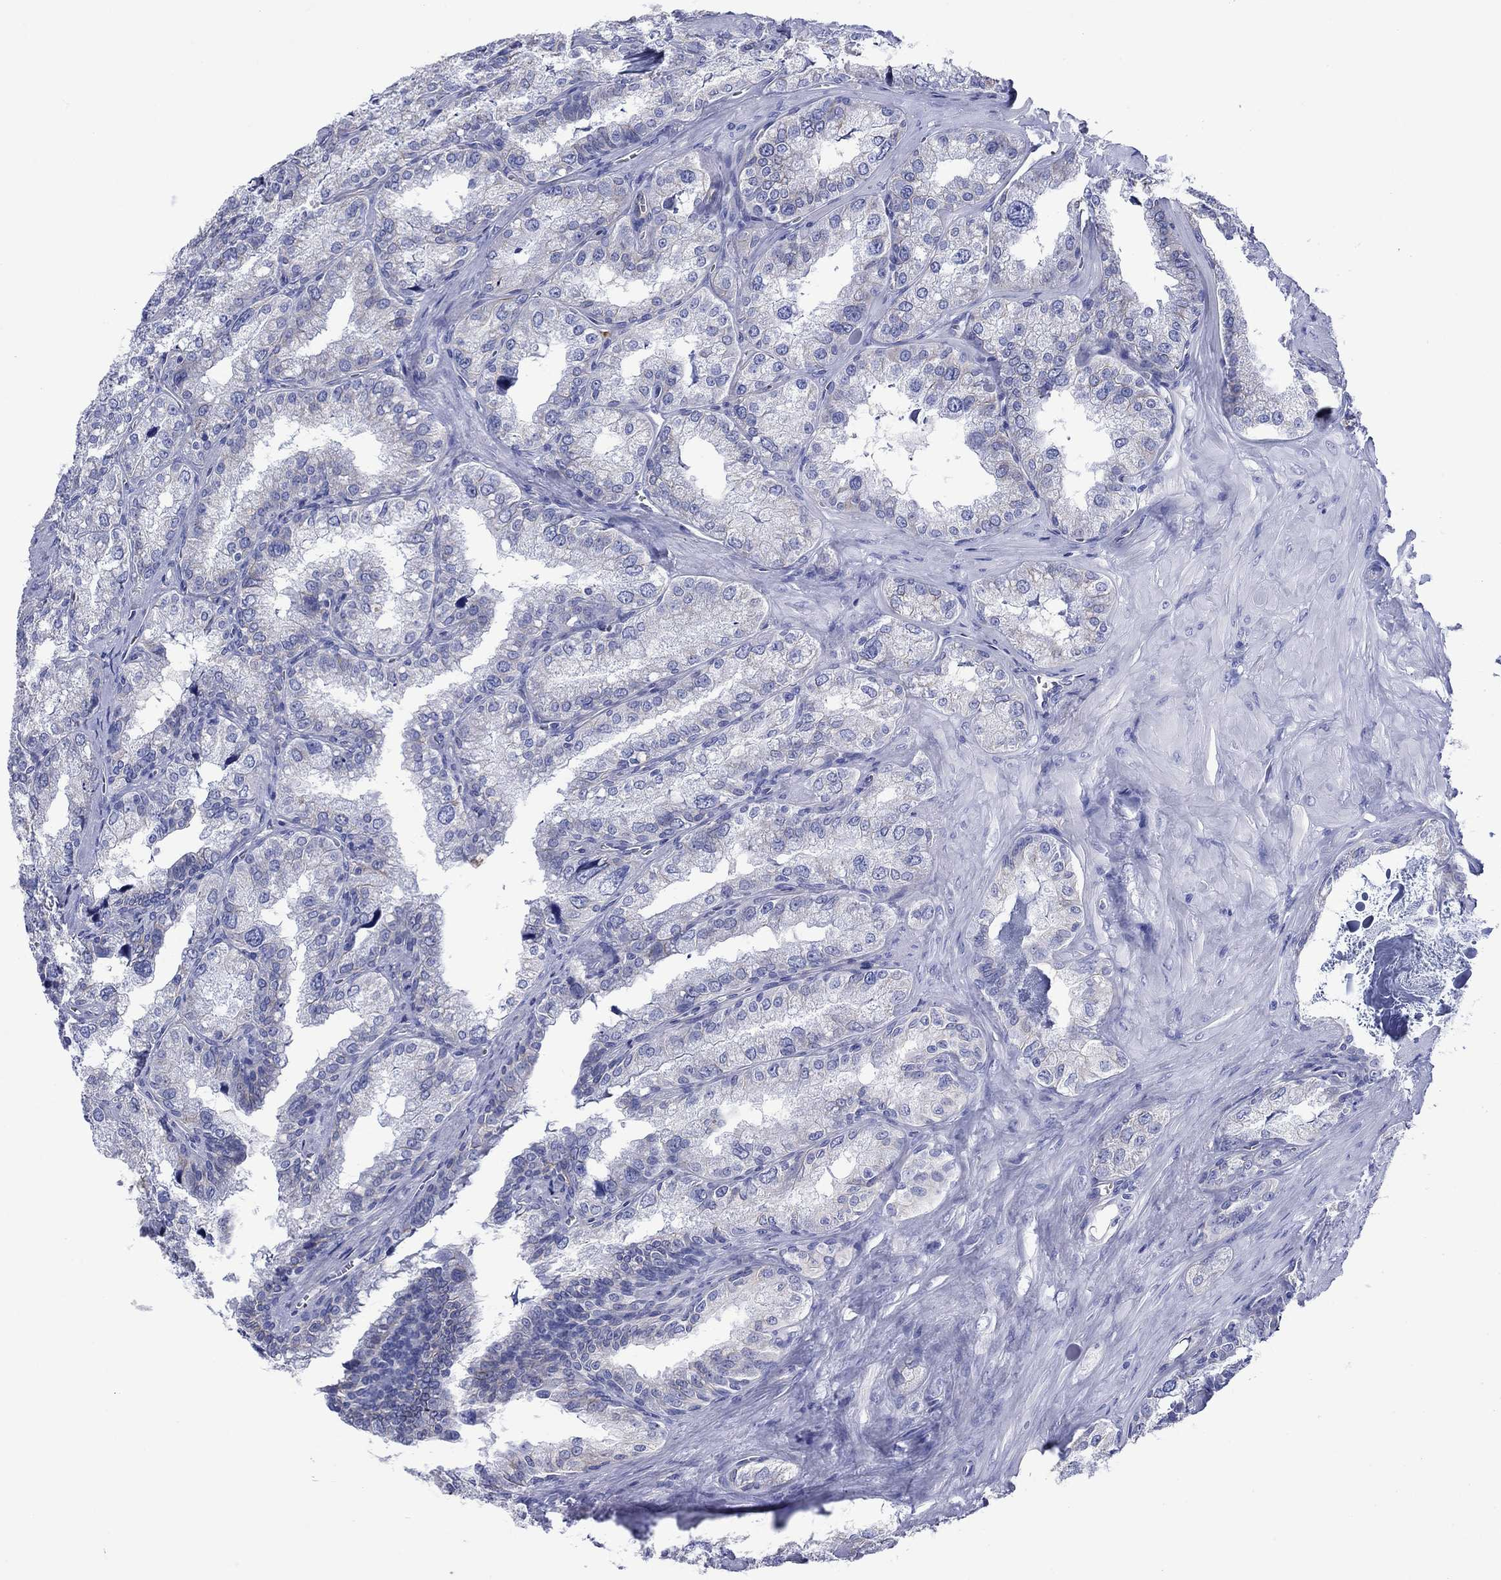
{"staining": {"intensity": "negative", "quantity": "none", "location": "none"}, "tissue": "seminal vesicle", "cell_type": "Glandular cells", "image_type": "normal", "snomed": [{"axis": "morphology", "description": "Normal tissue, NOS"}, {"axis": "topography", "description": "Seminal veicle"}], "caption": "This is an immunohistochemistry (IHC) micrograph of unremarkable human seminal vesicle. There is no staining in glandular cells.", "gene": "SLC1A2", "patient": {"sex": "male", "age": 57}}